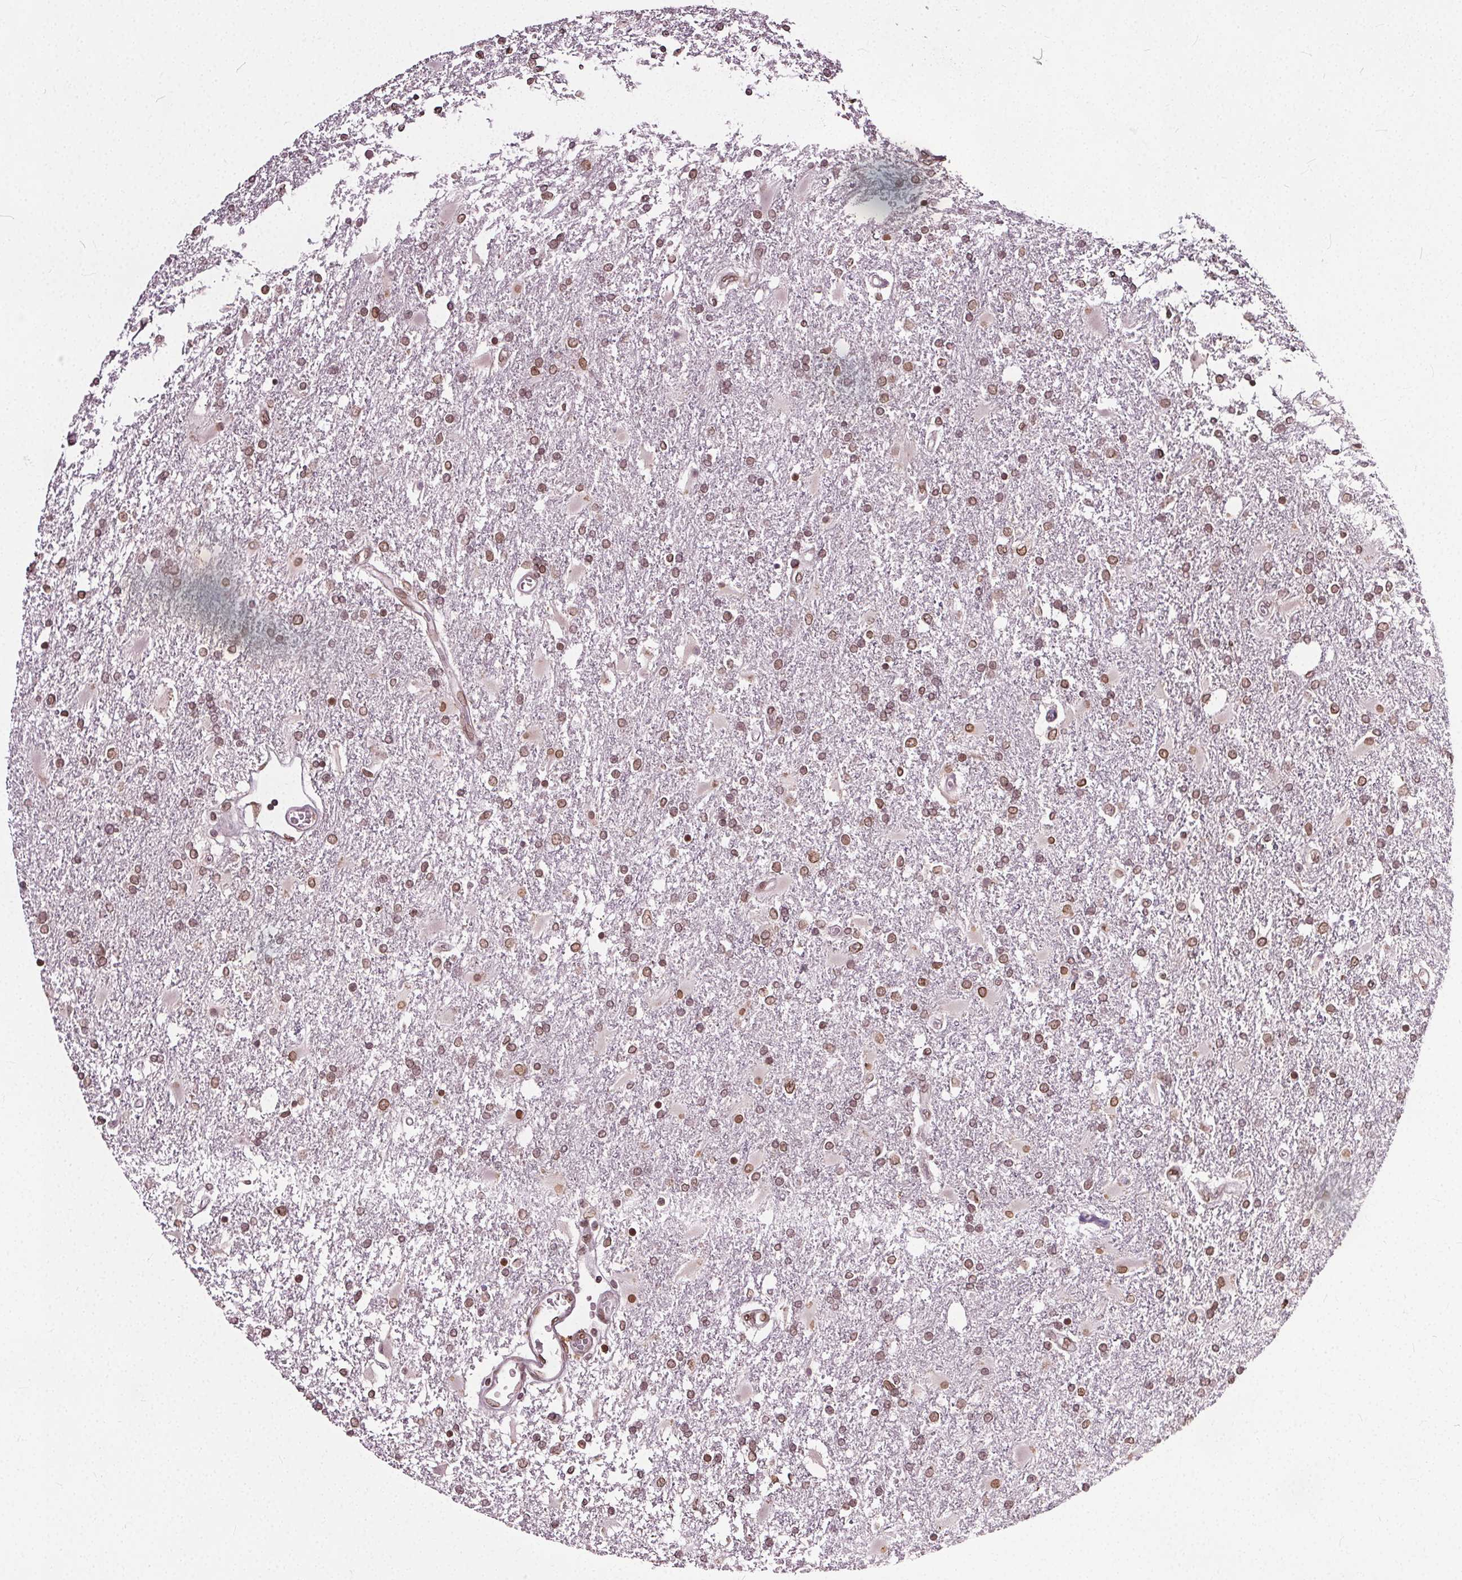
{"staining": {"intensity": "moderate", "quantity": ">75%", "location": "nuclear"}, "tissue": "glioma", "cell_type": "Tumor cells", "image_type": "cancer", "snomed": [{"axis": "morphology", "description": "Glioma, malignant, High grade"}, {"axis": "topography", "description": "Cerebral cortex"}], "caption": "Immunohistochemical staining of human malignant high-grade glioma displays medium levels of moderate nuclear protein positivity in approximately >75% of tumor cells. (IHC, brightfield microscopy, high magnification).", "gene": "TTC39C", "patient": {"sex": "male", "age": 79}}